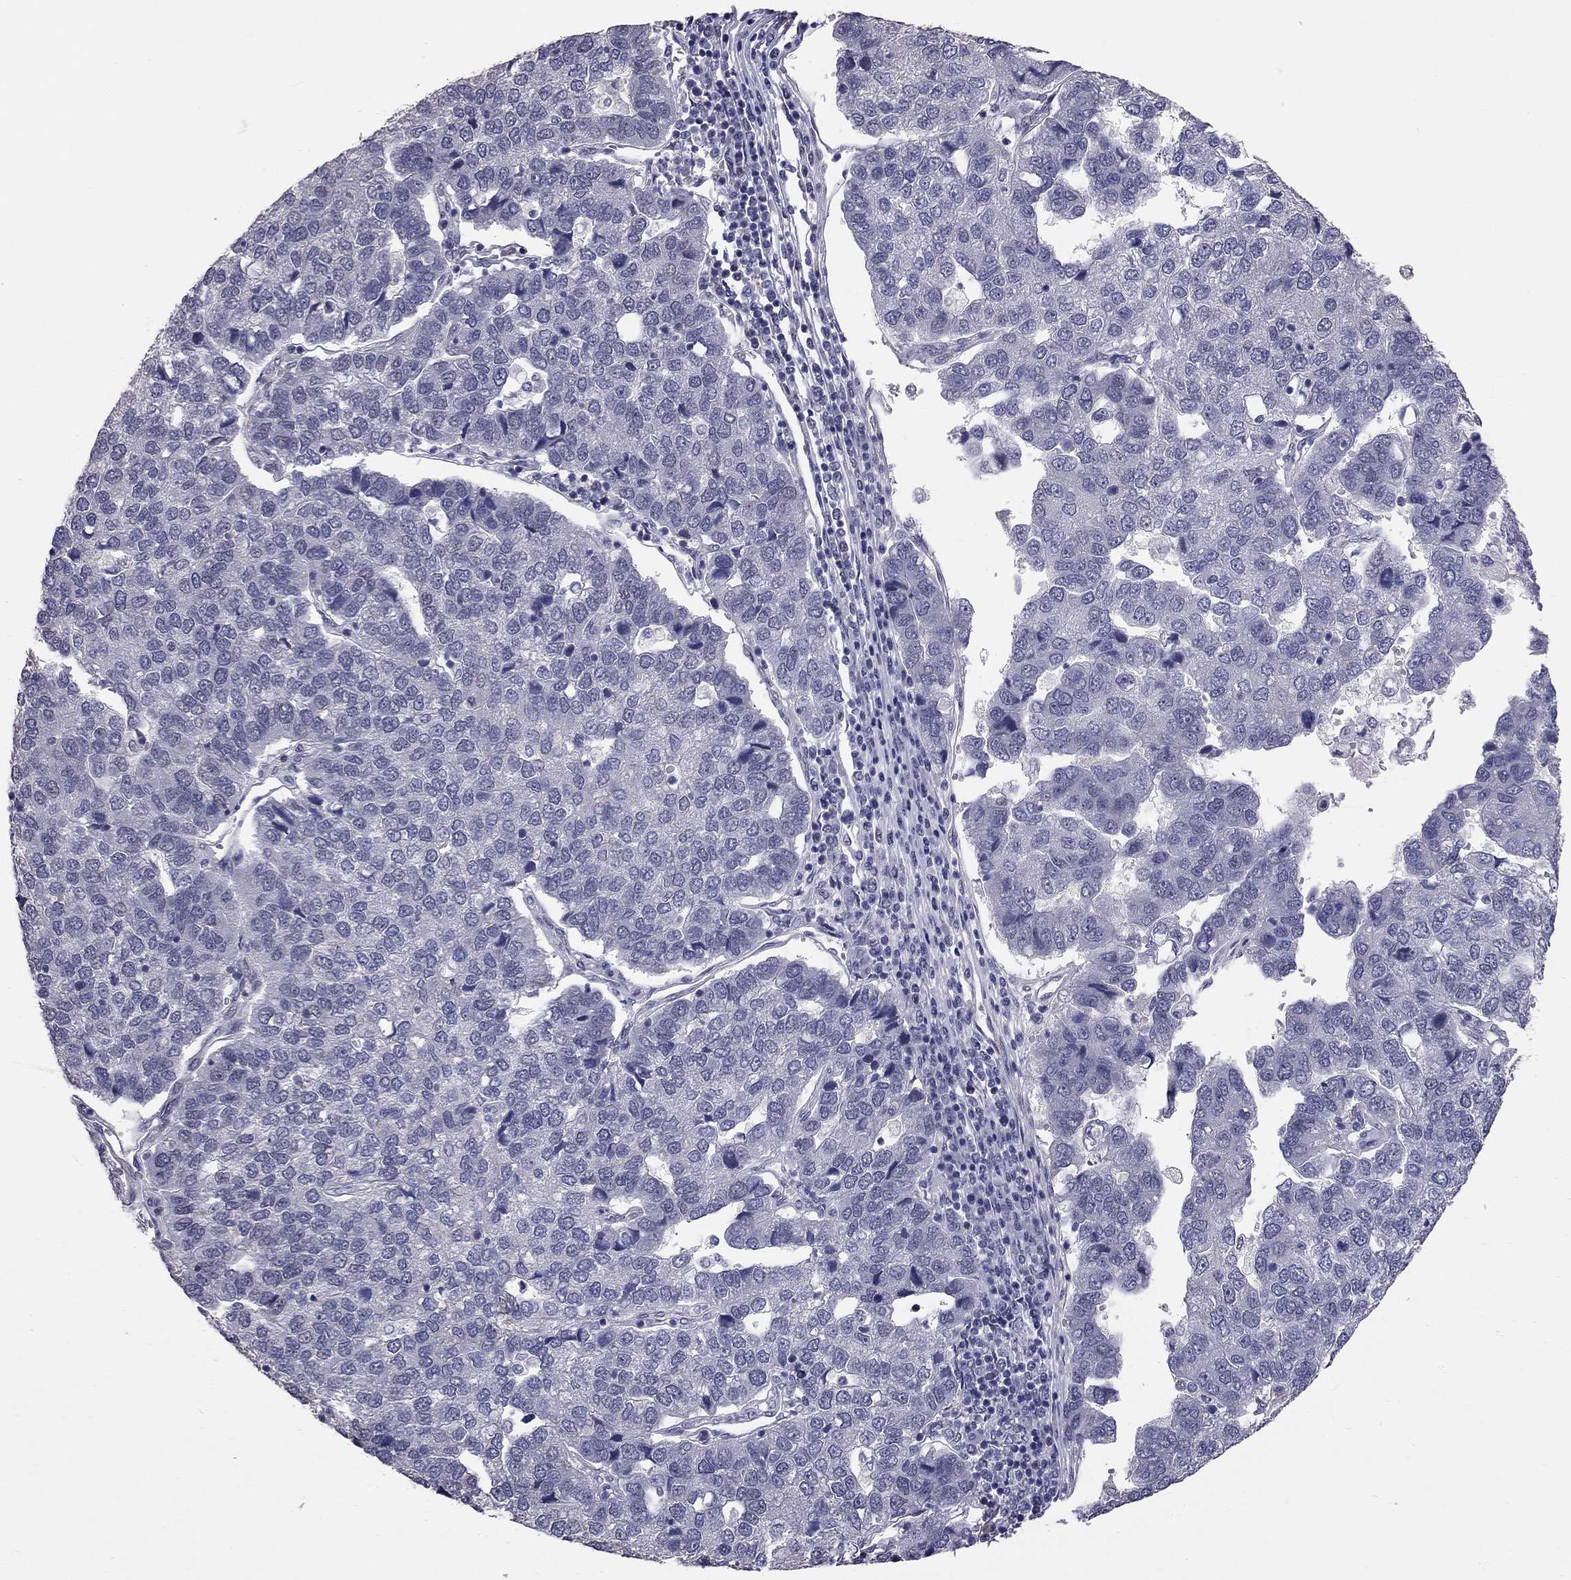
{"staining": {"intensity": "negative", "quantity": "none", "location": "none"}, "tissue": "pancreatic cancer", "cell_type": "Tumor cells", "image_type": "cancer", "snomed": [{"axis": "morphology", "description": "Adenocarcinoma, NOS"}, {"axis": "topography", "description": "Pancreas"}], "caption": "Tumor cells show no significant protein staining in pancreatic adenocarcinoma.", "gene": "GJB4", "patient": {"sex": "female", "age": 61}}